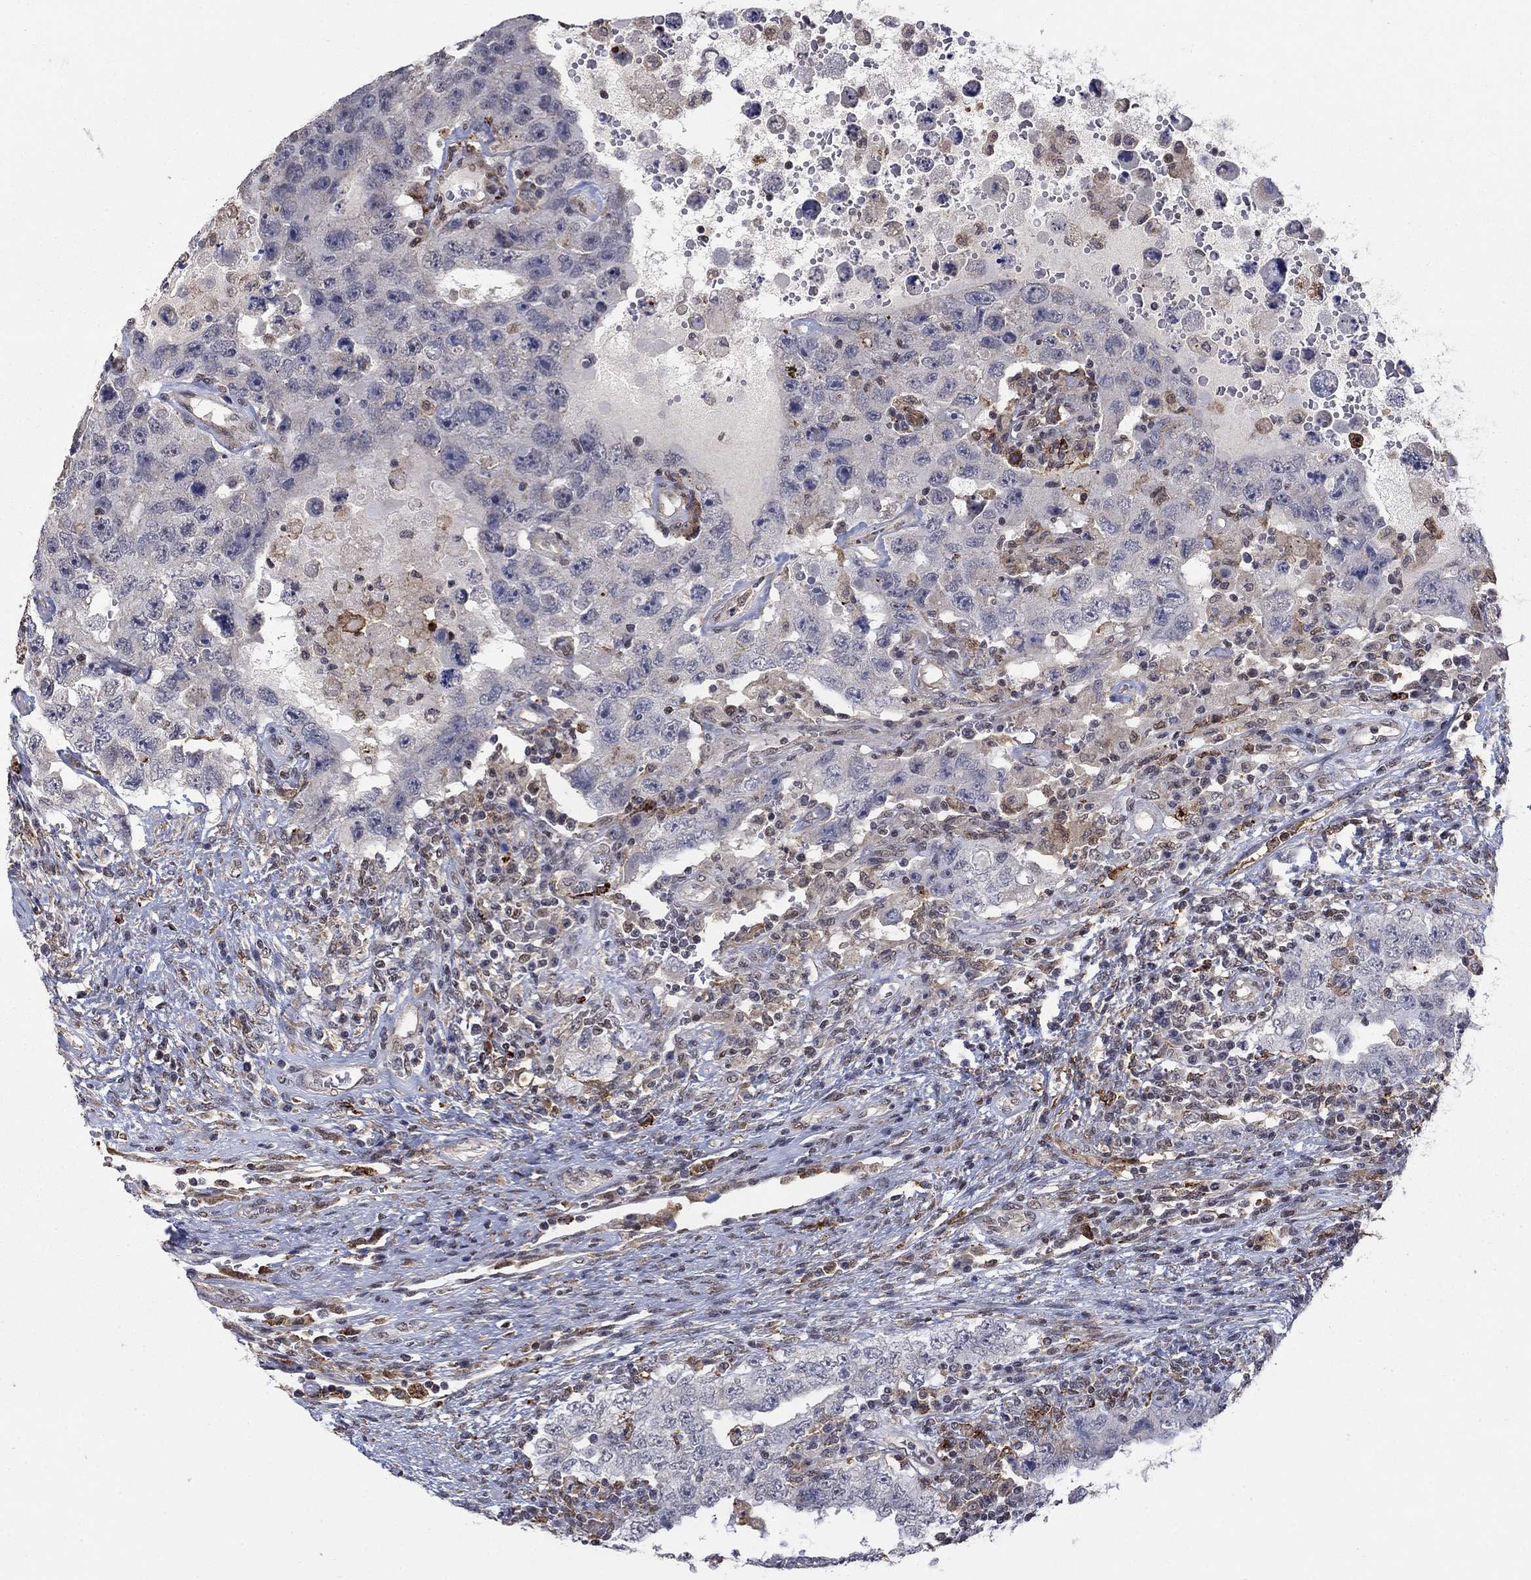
{"staining": {"intensity": "negative", "quantity": "none", "location": "none"}, "tissue": "testis cancer", "cell_type": "Tumor cells", "image_type": "cancer", "snomed": [{"axis": "morphology", "description": "Carcinoma, Embryonal, NOS"}, {"axis": "topography", "description": "Testis"}], "caption": "The IHC image has no significant staining in tumor cells of testis cancer tissue. The staining was performed using DAB to visualize the protein expression in brown, while the nuclei were stained in blue with hematoxylin (Magnification: 20x).", "gene": "GRIA3", "patient": {"sex": "male", "age": 26}}